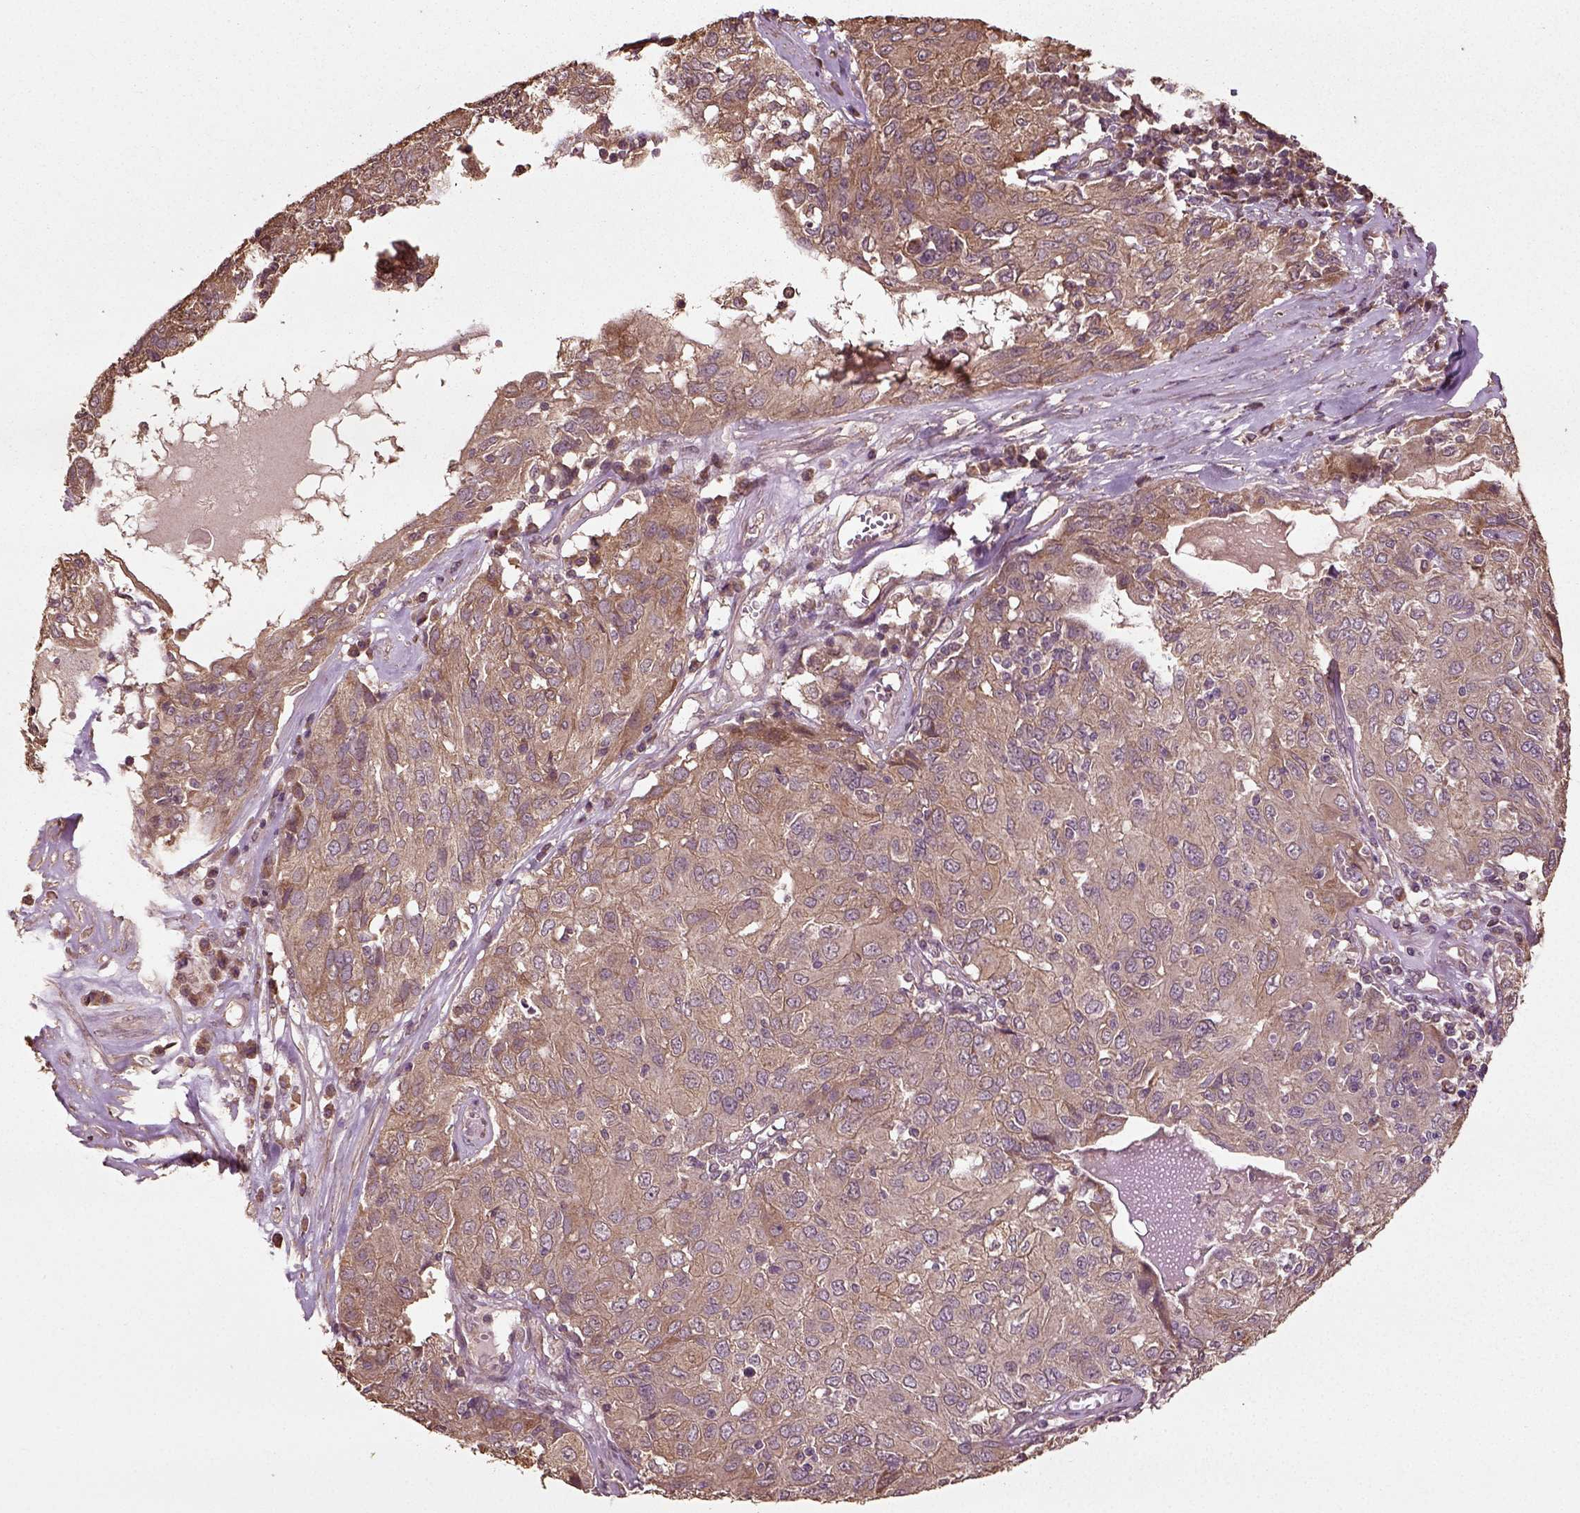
{"staining": {"intensity": "moderate", "quantity": "25%-75%", "location": "cytoplasmic/membranous"}, "tissue": "ovarian cancer", "cell_type": "Tumor cells", "image_type": "cancer", "snomed": [{"axis": "morphology", "description": "Carcinoma, endometroid"}, {"axis": "topography", "description": "Ovary"}], "caption": "A brown stain shows moderate cytoplasmic/membranous positivity of a protein in ovarian cancer tumor cells. (DAB IHC, brown staining for protein, blue staining for nuclei).", "gene": "ERV3-1", "patient": {"sex": "female", "age": 50}}